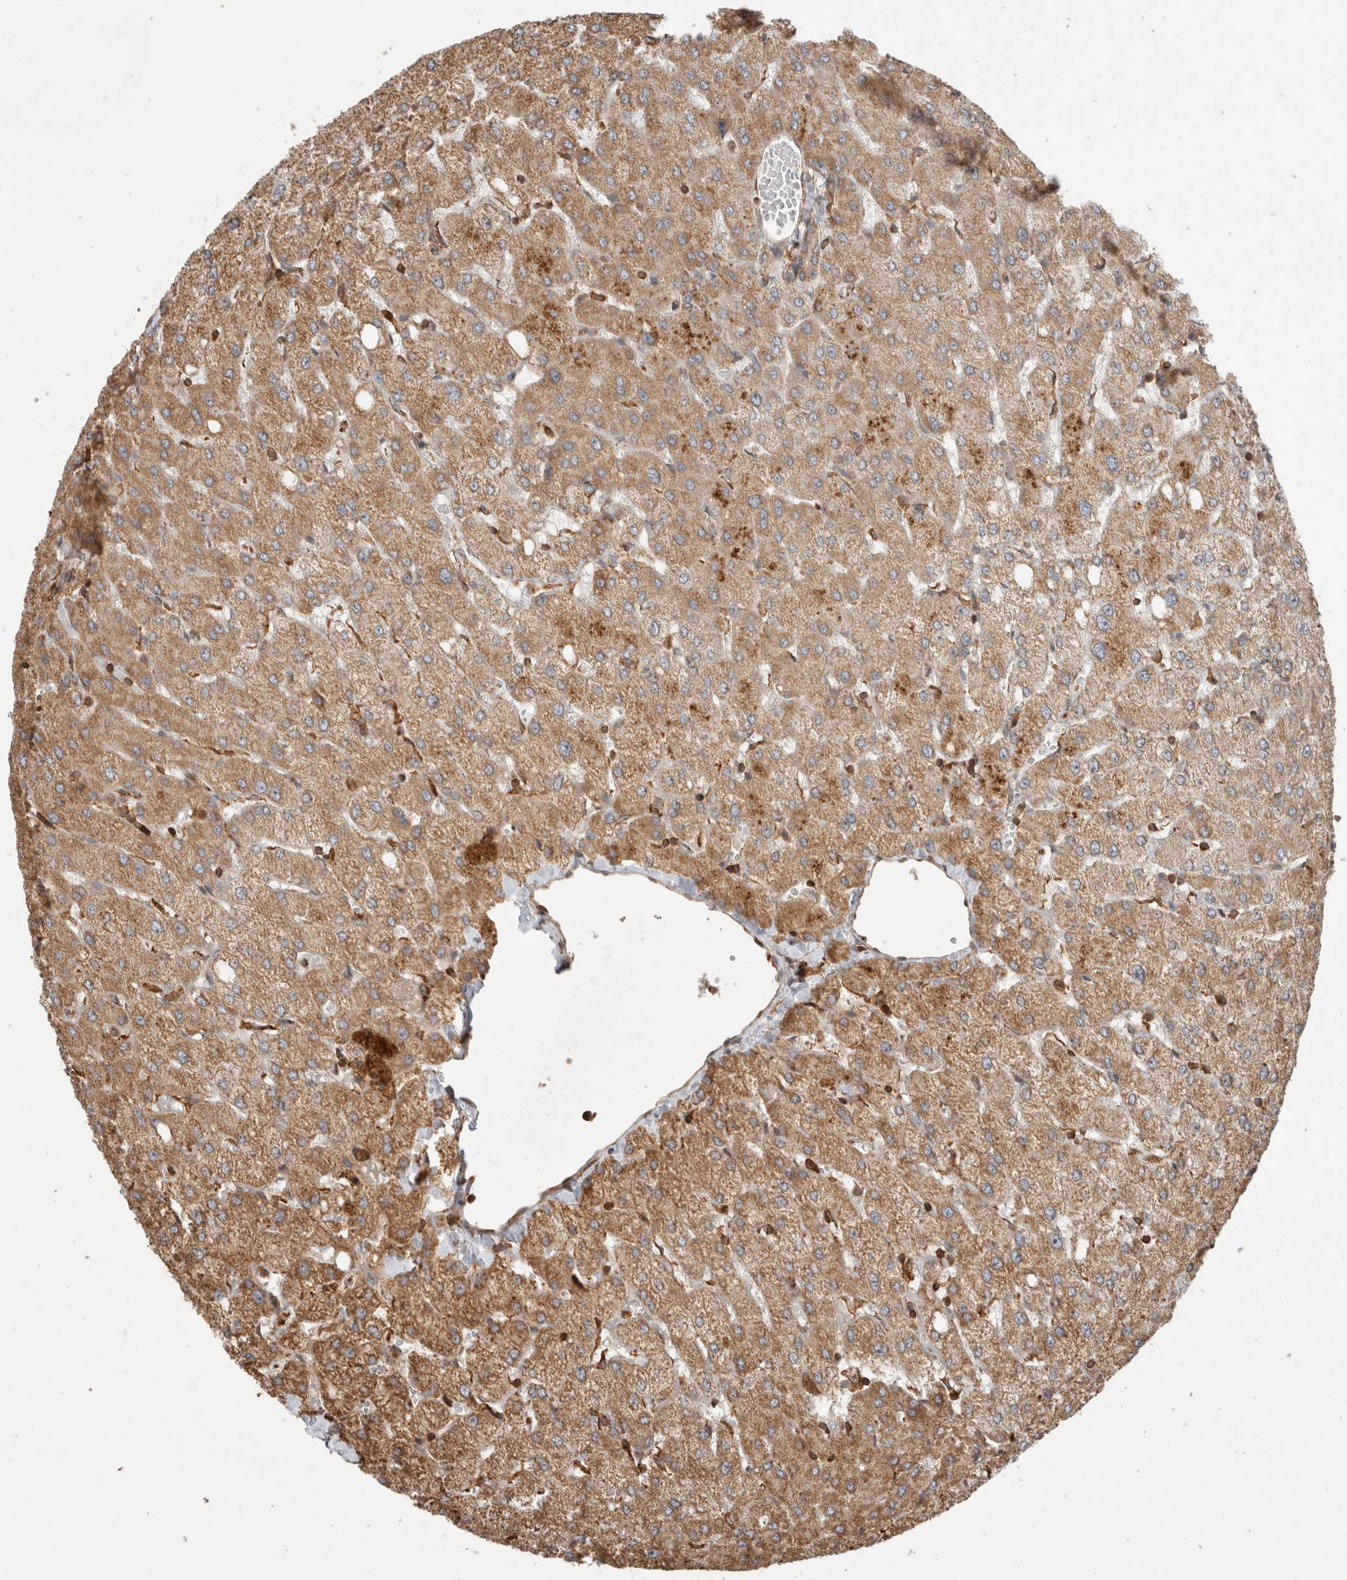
{"staining": {"intensity": "weak", "quantity": "25%-75%", "location": "cytoplasmic/membranous"}, "tissue": "liver", "cell_type": "Cholangiocytes", "image_type": "normal", "snomed": [{"axis": "morphology", "description": "Normal tissue, NOS"}, {"axis": "topography", "description": "Liver"}], "caption": "Immunohistochemistry of normal human liver exhibits low levels of weak cytoplasmic/membranous staining in about 25%-75% of cholangiocytes. (DAB (3,3'-diaminobenzidine) IHC with brightfield microscopy, high magnification).", "gene": "IMMP2L", "patient": {"sex": "female", "age": 54}}